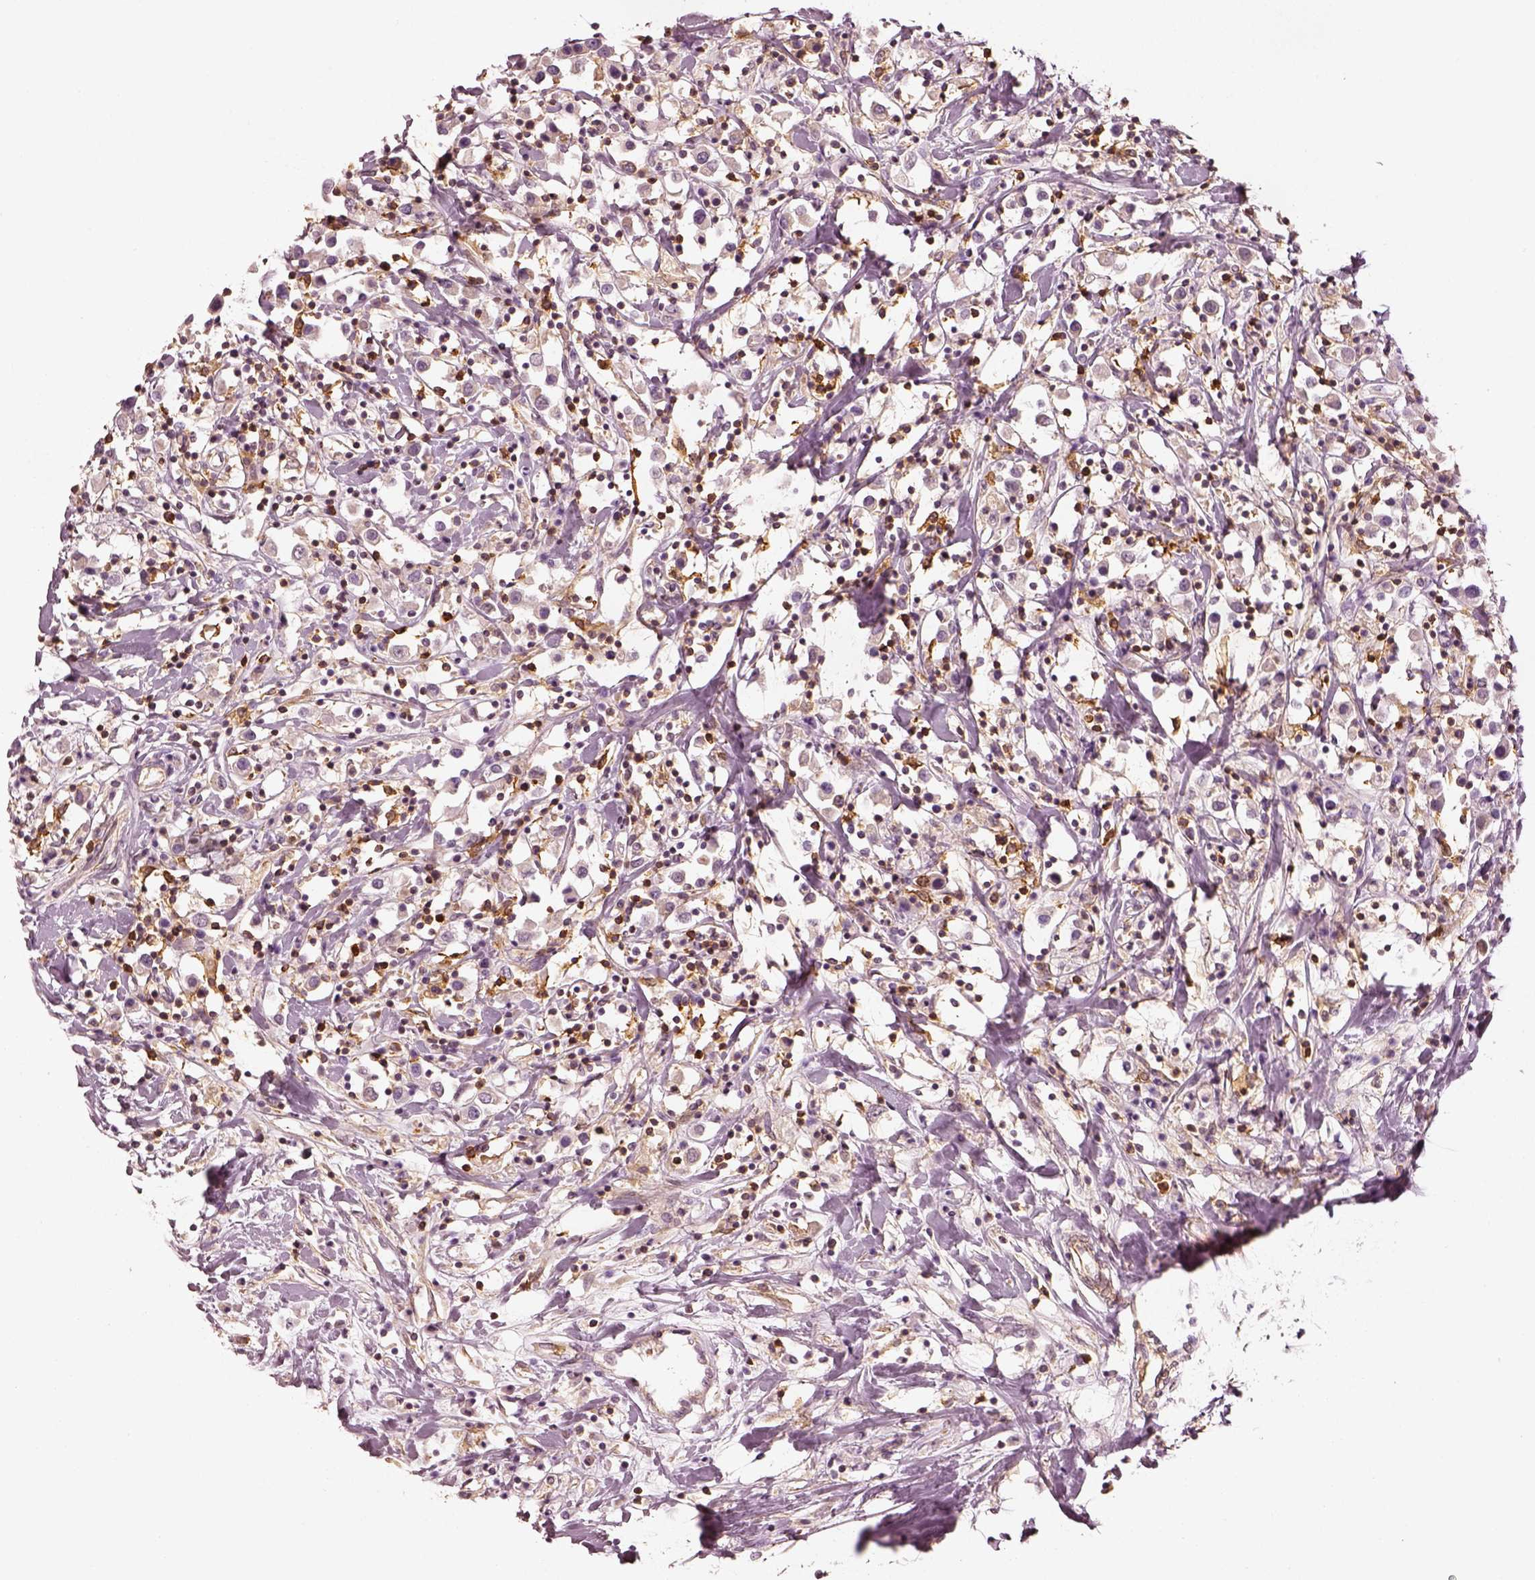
{"staining": {"intensity": "negative", "quantity": "none", "location": "none"}, "tissue": "breast cancer", "cell_type": "Tumor cells", "image_type": "cancer", "snomed": [{"axis": "morphology", "description": "Duct carcinoma"}, {"axis": "topography", "description": "Breast"}], "caption": "A high-resolution photomicrograph shows IHC staining of breast infiltrating ductal carcinoma, which reveals no significant staining in tumor cells.", "gene": "ZYX", "patient": {"sex": "female", "age": 61}}